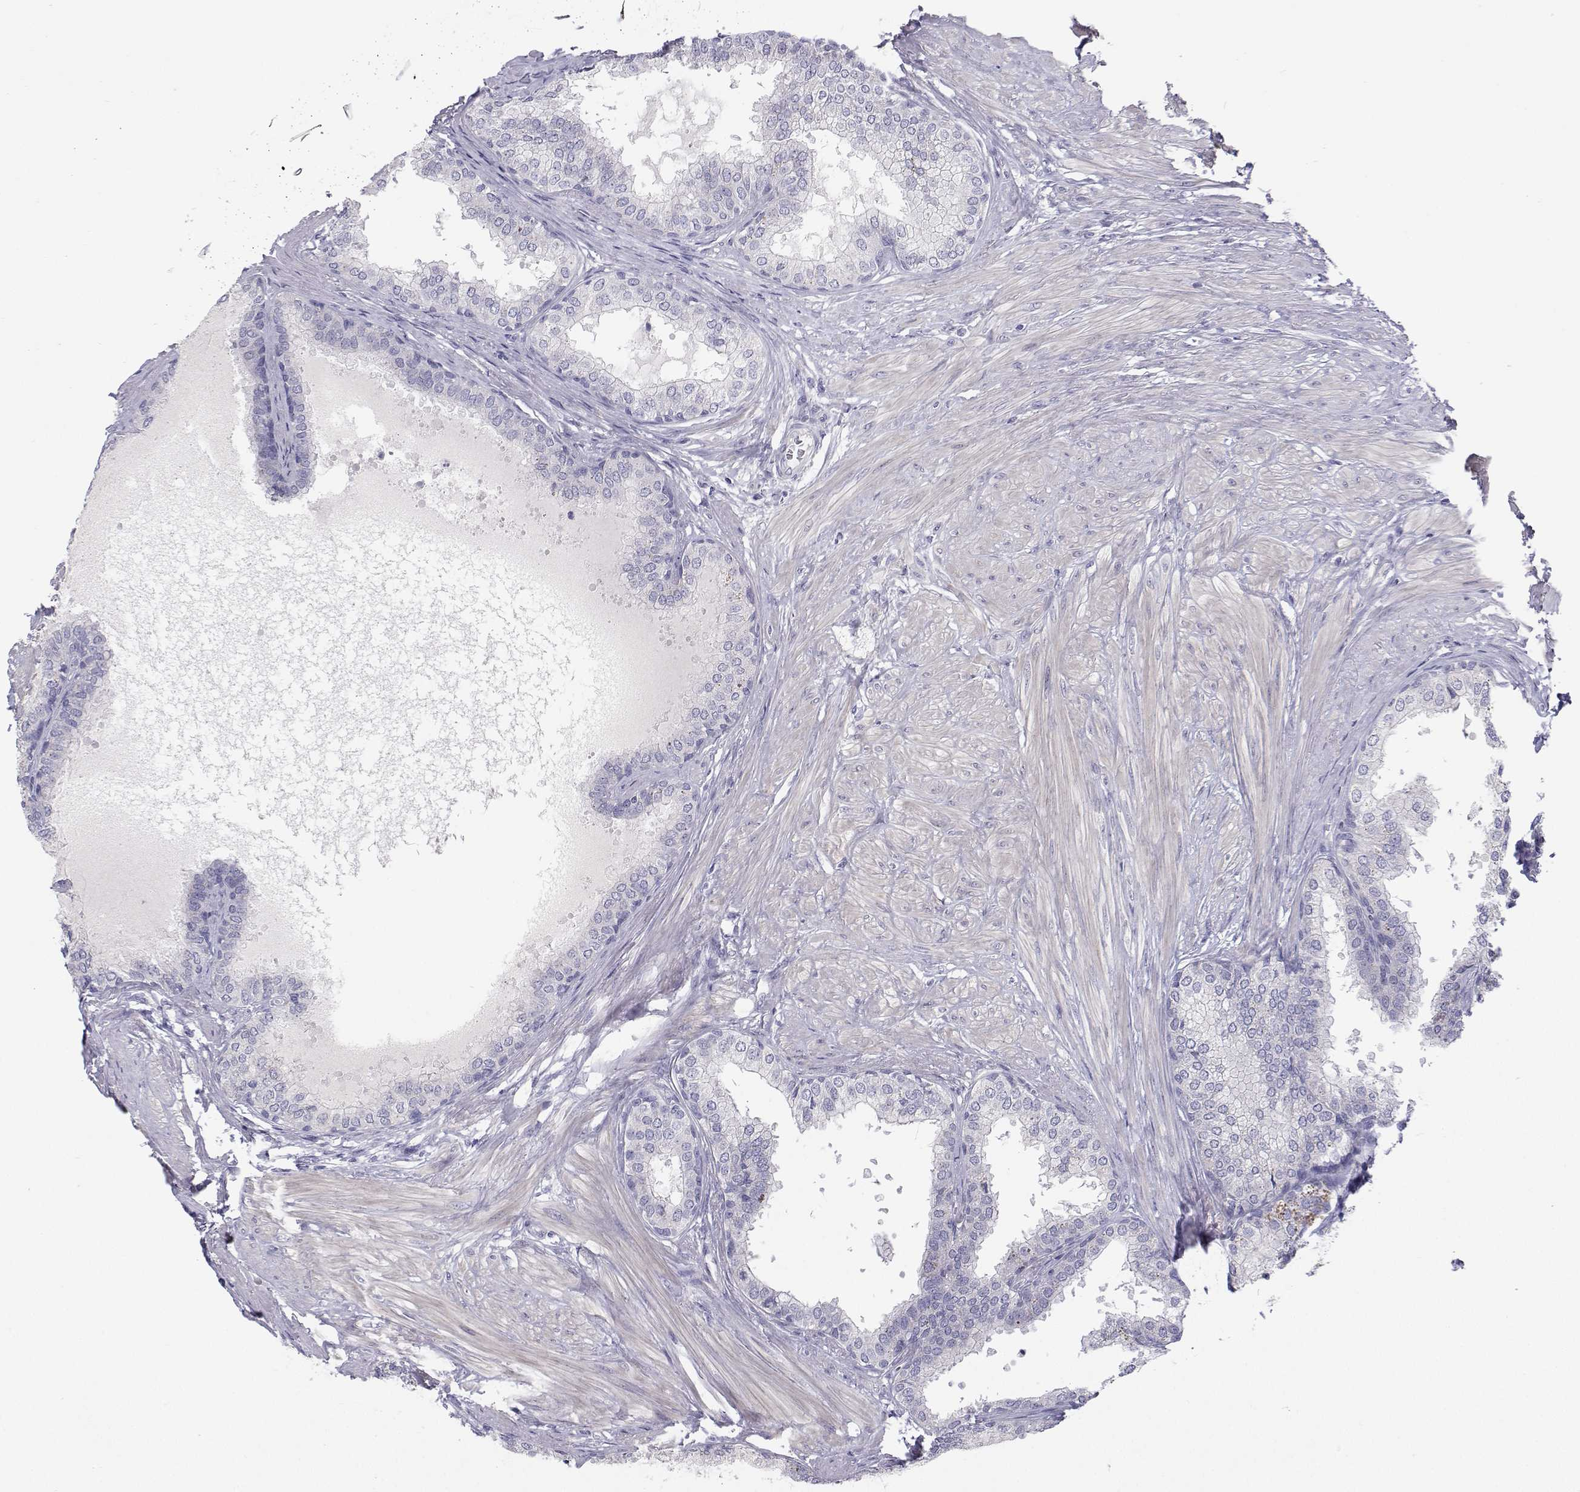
{"staining": {"intensity": "negative", "quantity": "none", "location": "none"}, "tissue": "prostate", "cell_type": "Glandular cells", "image_type": "normal", "snomed": [{"axis": "morphology", "description": "Normal tissue, NOS"}, {"axis": "topography", "description": "Prostate"}, {"axis": "topography", "description": "Peripheral nerve tissue"}], "caption": "This micrograph is of benign prostate stained with IHC to label a protein in brown with the nuclei are counter-stained blue. There is no staining in glandular cells.", "gene": "ANKRD65", "patient": {"sex": "male", "age": 55}}